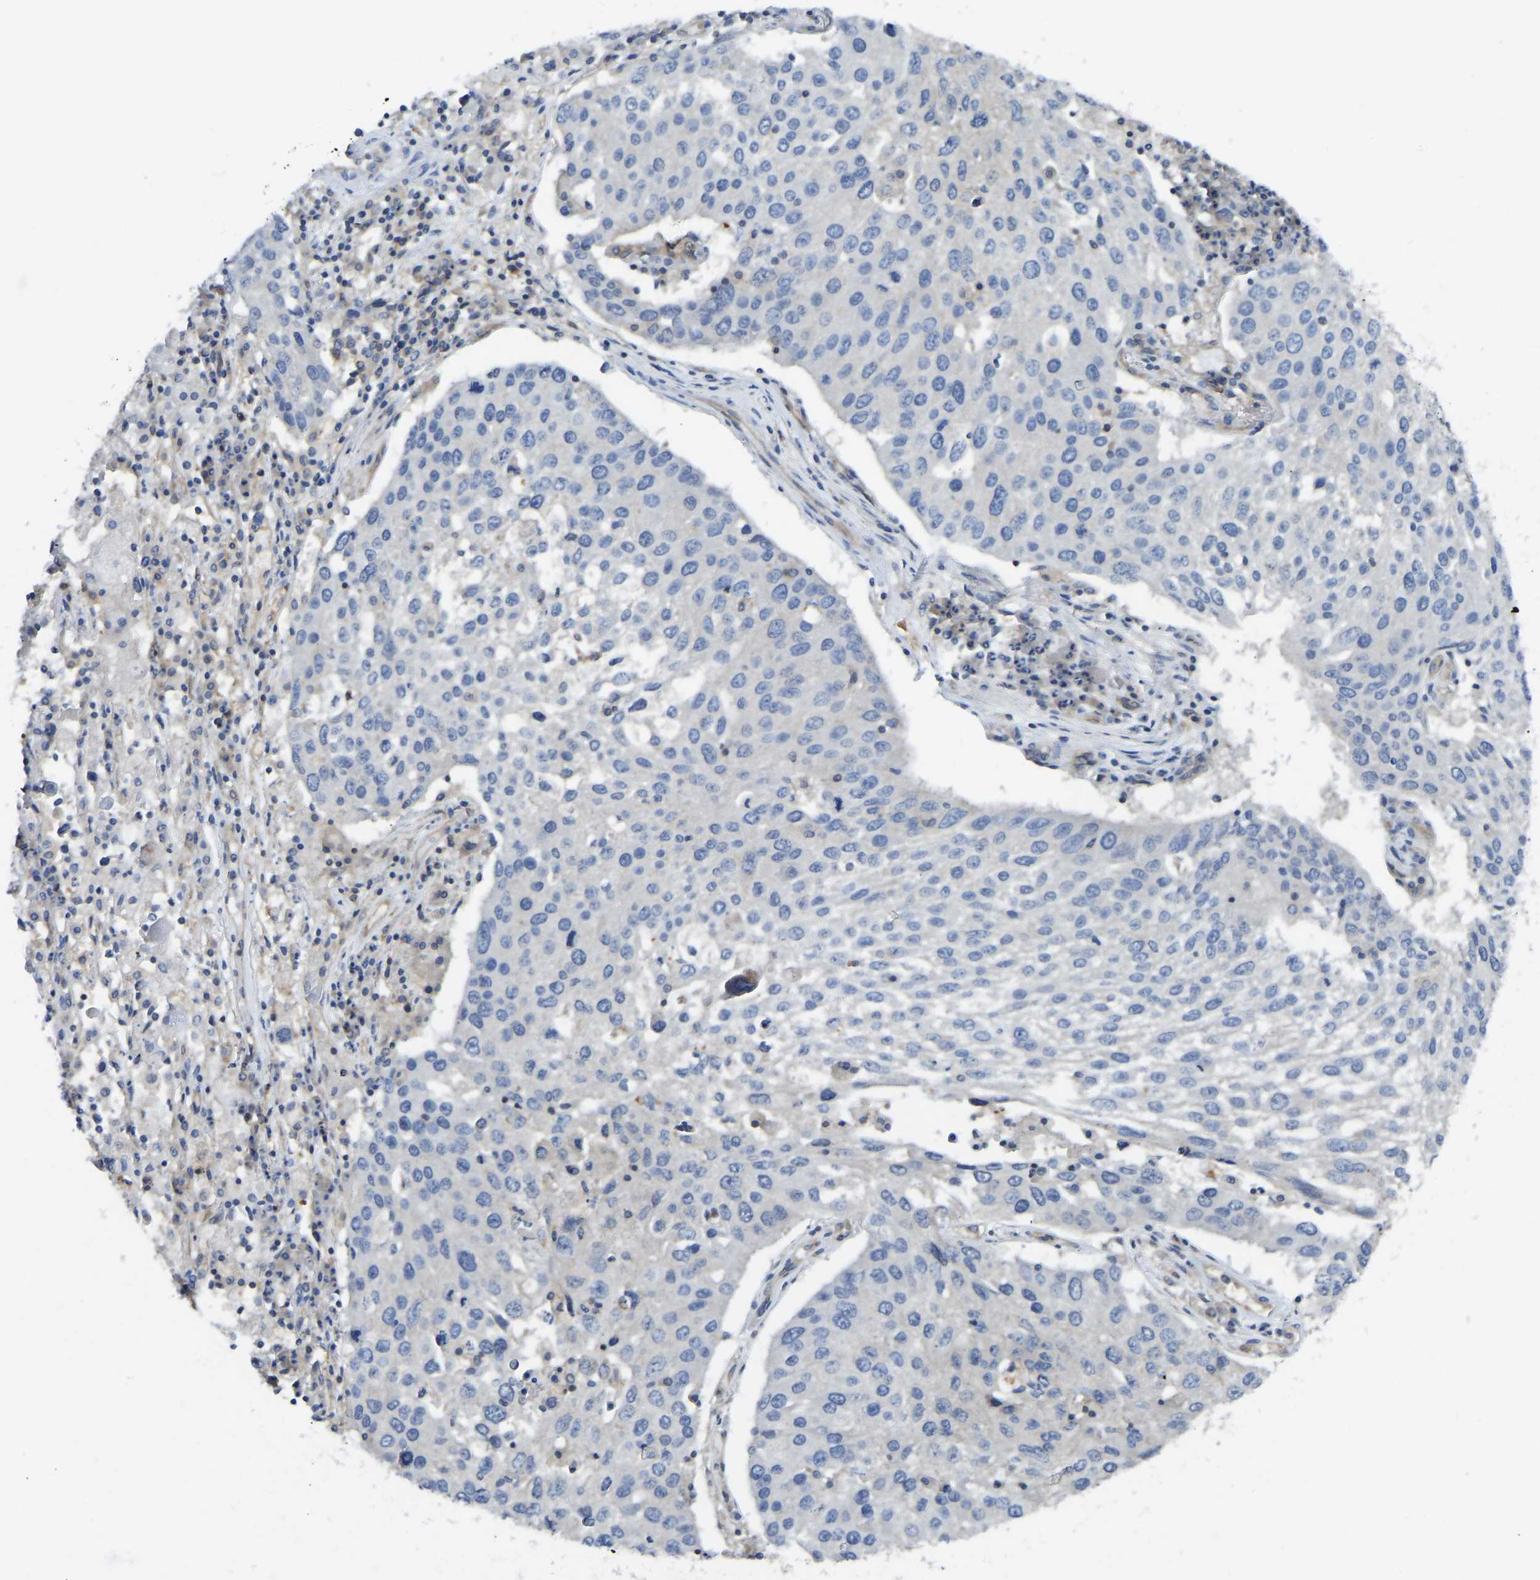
{"staining": {"intensity": "negative", "quantity": "none", "location": "none"}, "tissue": "lung cancer", "cell_type": "Tumor cells", "image_type": "cancer", "snomed": [{"axis": "morphology", "description": "Squamous cell carcinoma, NOS"}, {"axis": "topography", "description": "Lung"}], "caption": "A high-resolution micrograph shows IHC staining of lung cancer, which demonstrates no significant positivity in tumor cells. (IHC, brightfield microscopy, high magnification).", "gene": "PPP3CA", "patient": {"sex": "male", "age": 65}}